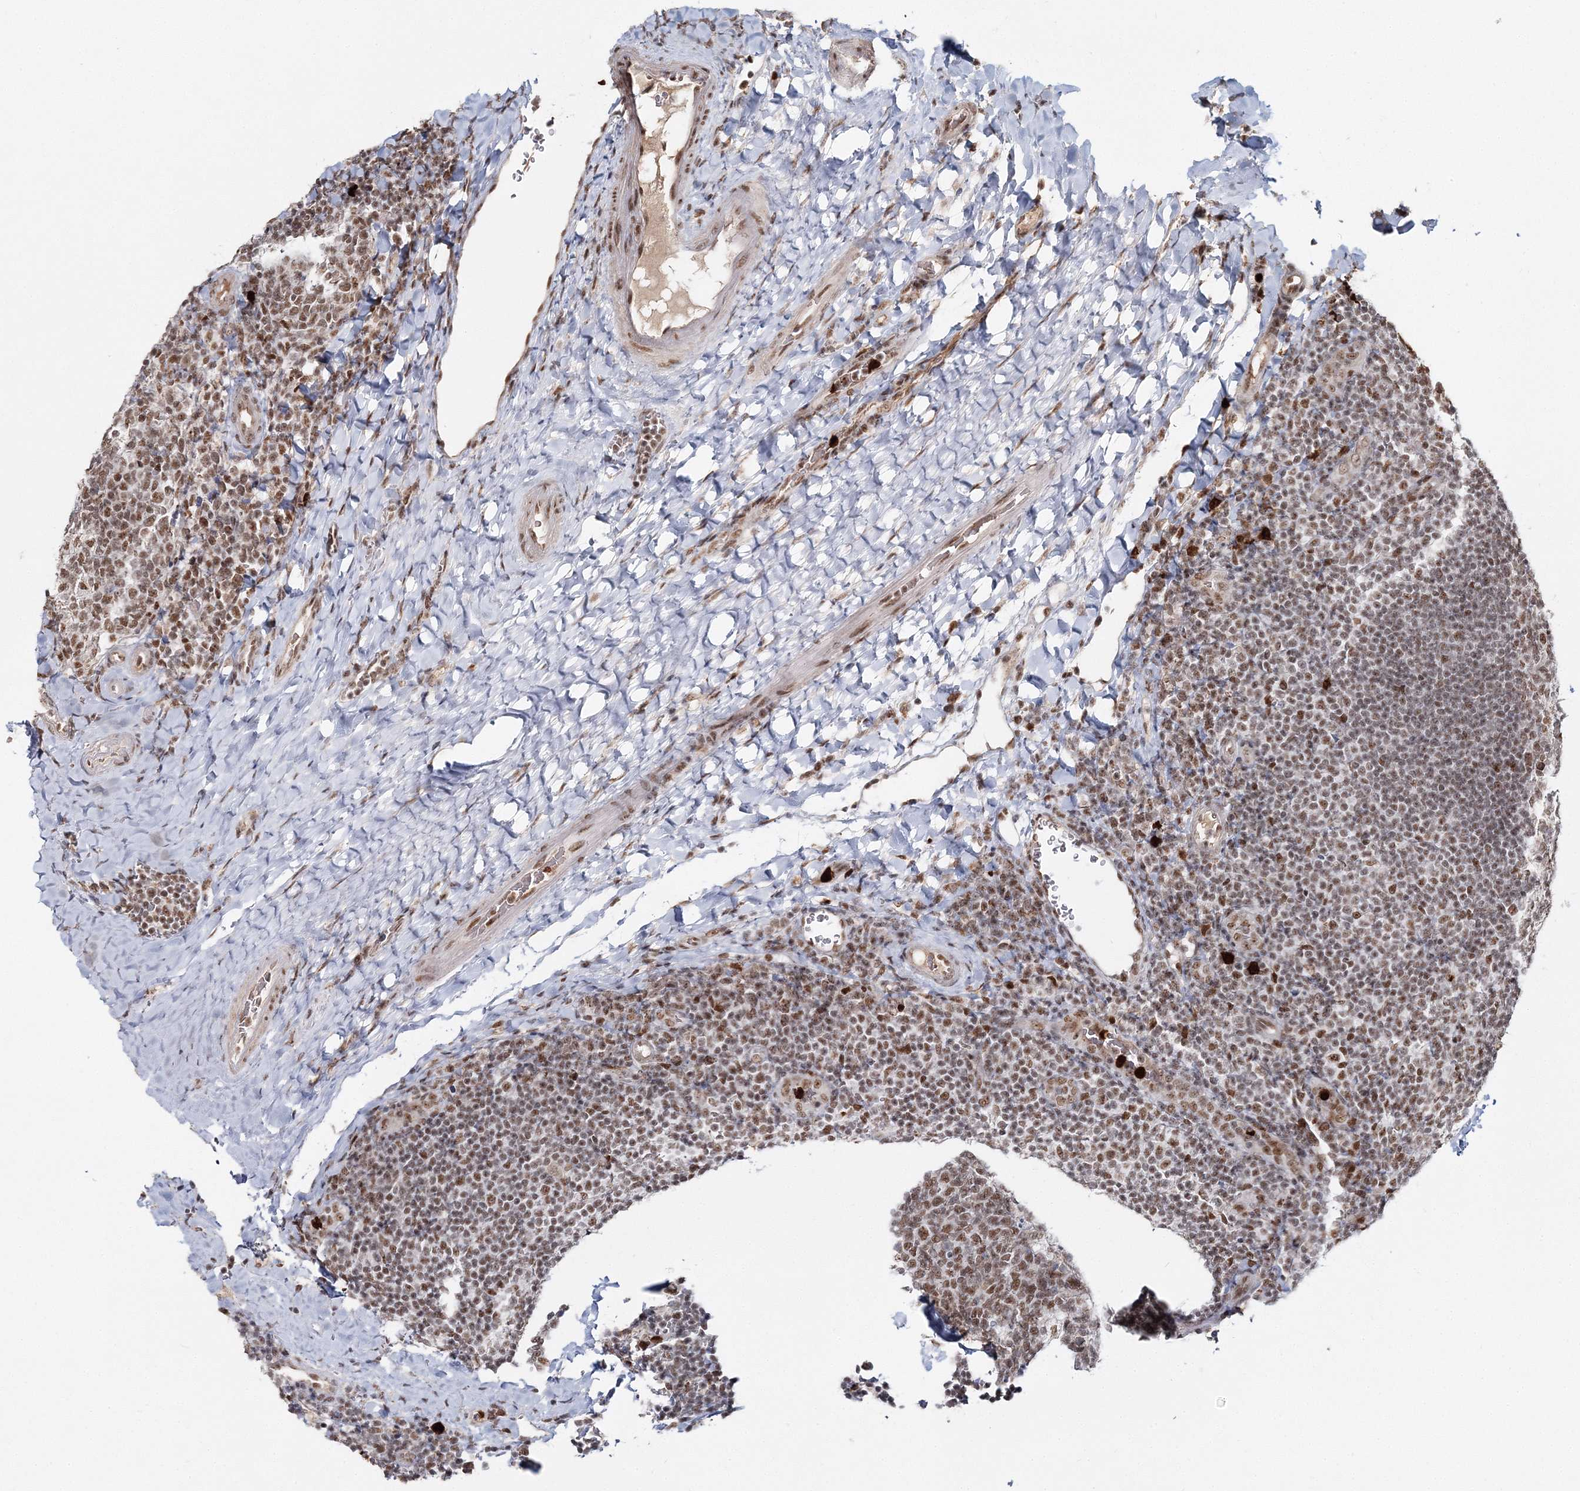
{"staining": {"intensity": "moderate", "quantity": ">75%", "location": "nuclear"}, "tissue": "tonsil", "cell_type": "Germinal center cells", "image_type": "normal", "snomed": [{"axis": "morphology", "description": "Normal tissue, NOS"}, {"axis": "topography", "description": "Tonsil"}], "caption": "Immunohistochemical staining of unremarkable human tonsil demonstrates moderate nuclear protein staining in approximately >75% of germinal center cells.", "gene": "ENSG00000290315", "patient": {"sex": "male", "age": 17}}